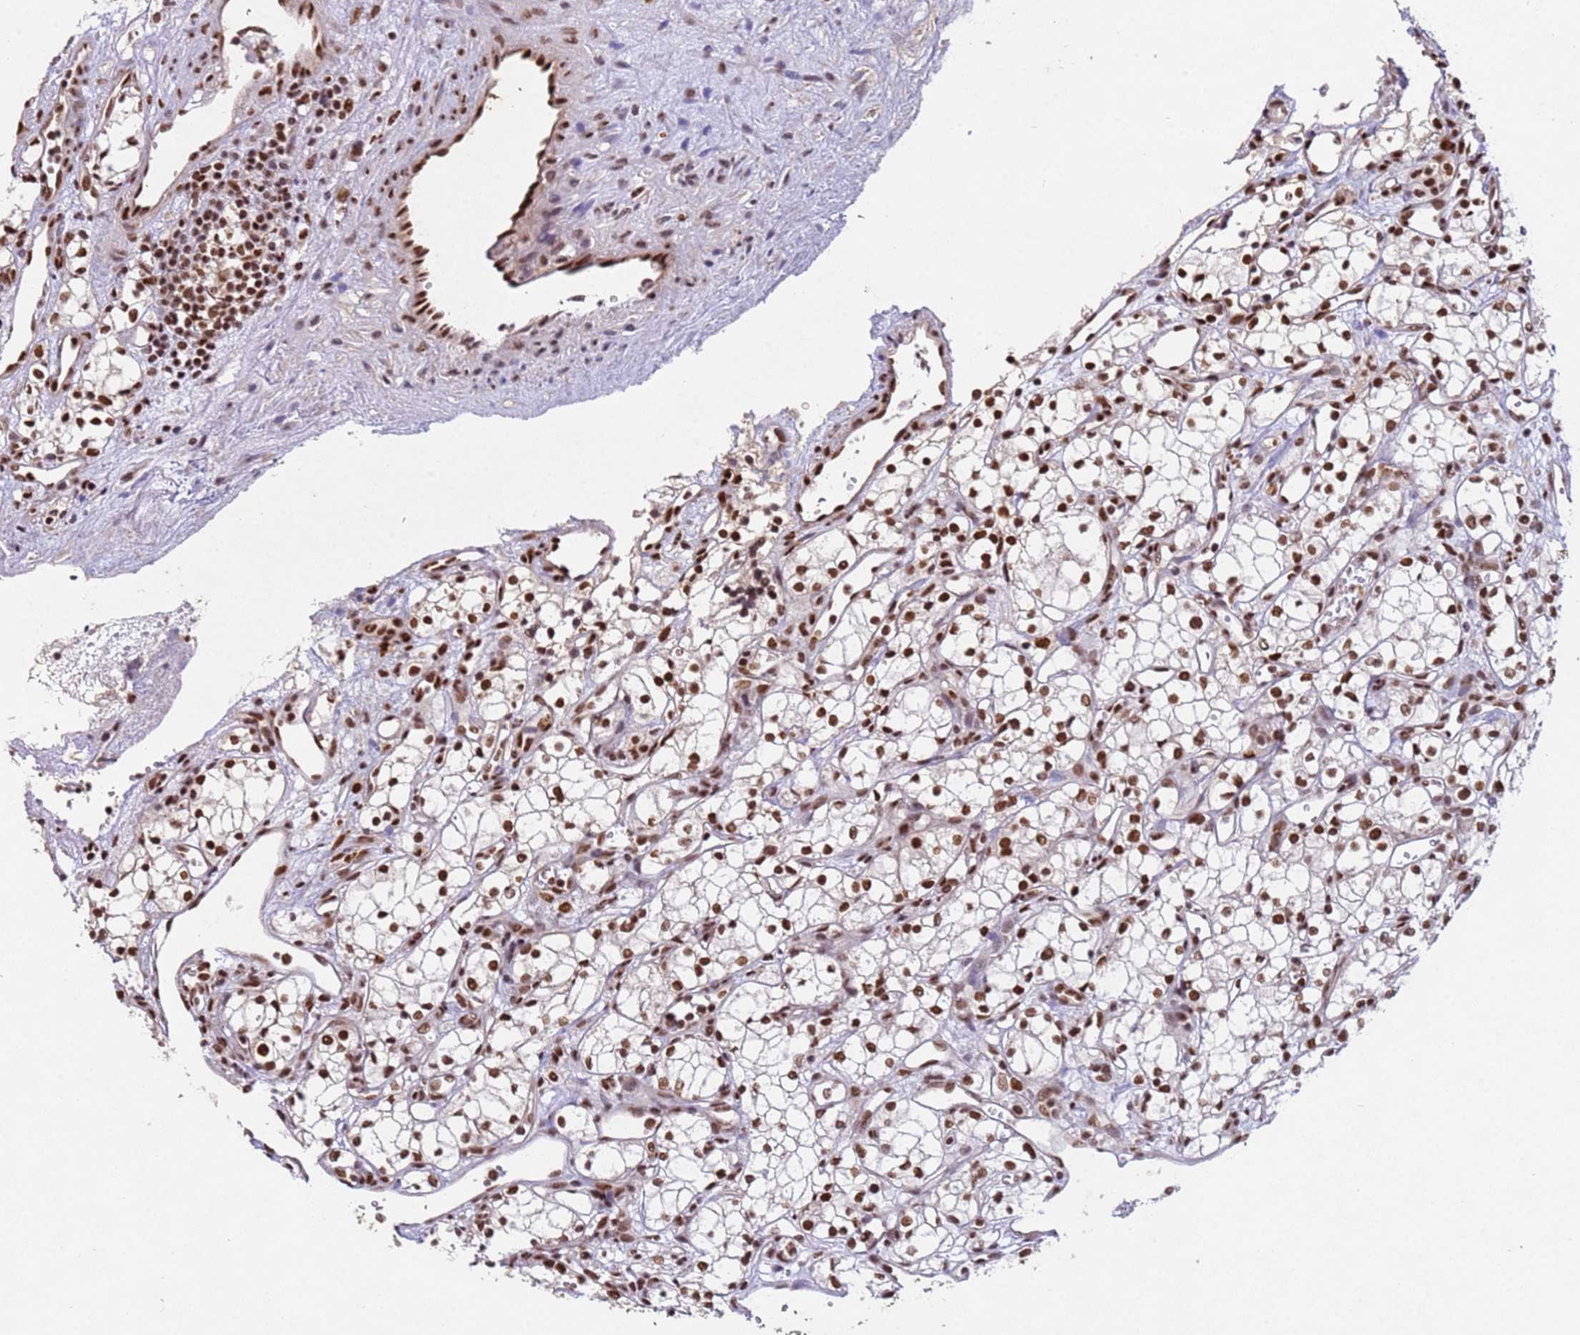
{"staining": {"intensity": "moderate", "quantity": ">75%", "location": "nuclear"}, "tissue": "renal cancer", "cell_type": "Tumor cells", "image_type": "cancer", "snomed": [{"axis": "morphology", "description": "Adenocarcinoma, NOS"}, {"axis": "topography", "description": "Kidney"}], "caption": "The histopathology image exhibits a brown stain indicating the presence of a protein in the nuclear of tumor cells in renal adenocarcinoma. (Stains: DAB in brown, nuclei in blue, Microscopy: brightfield microscopy at high magnification).", "gene": "ESF1", "patient": {"sex": "male", "age": 59}}